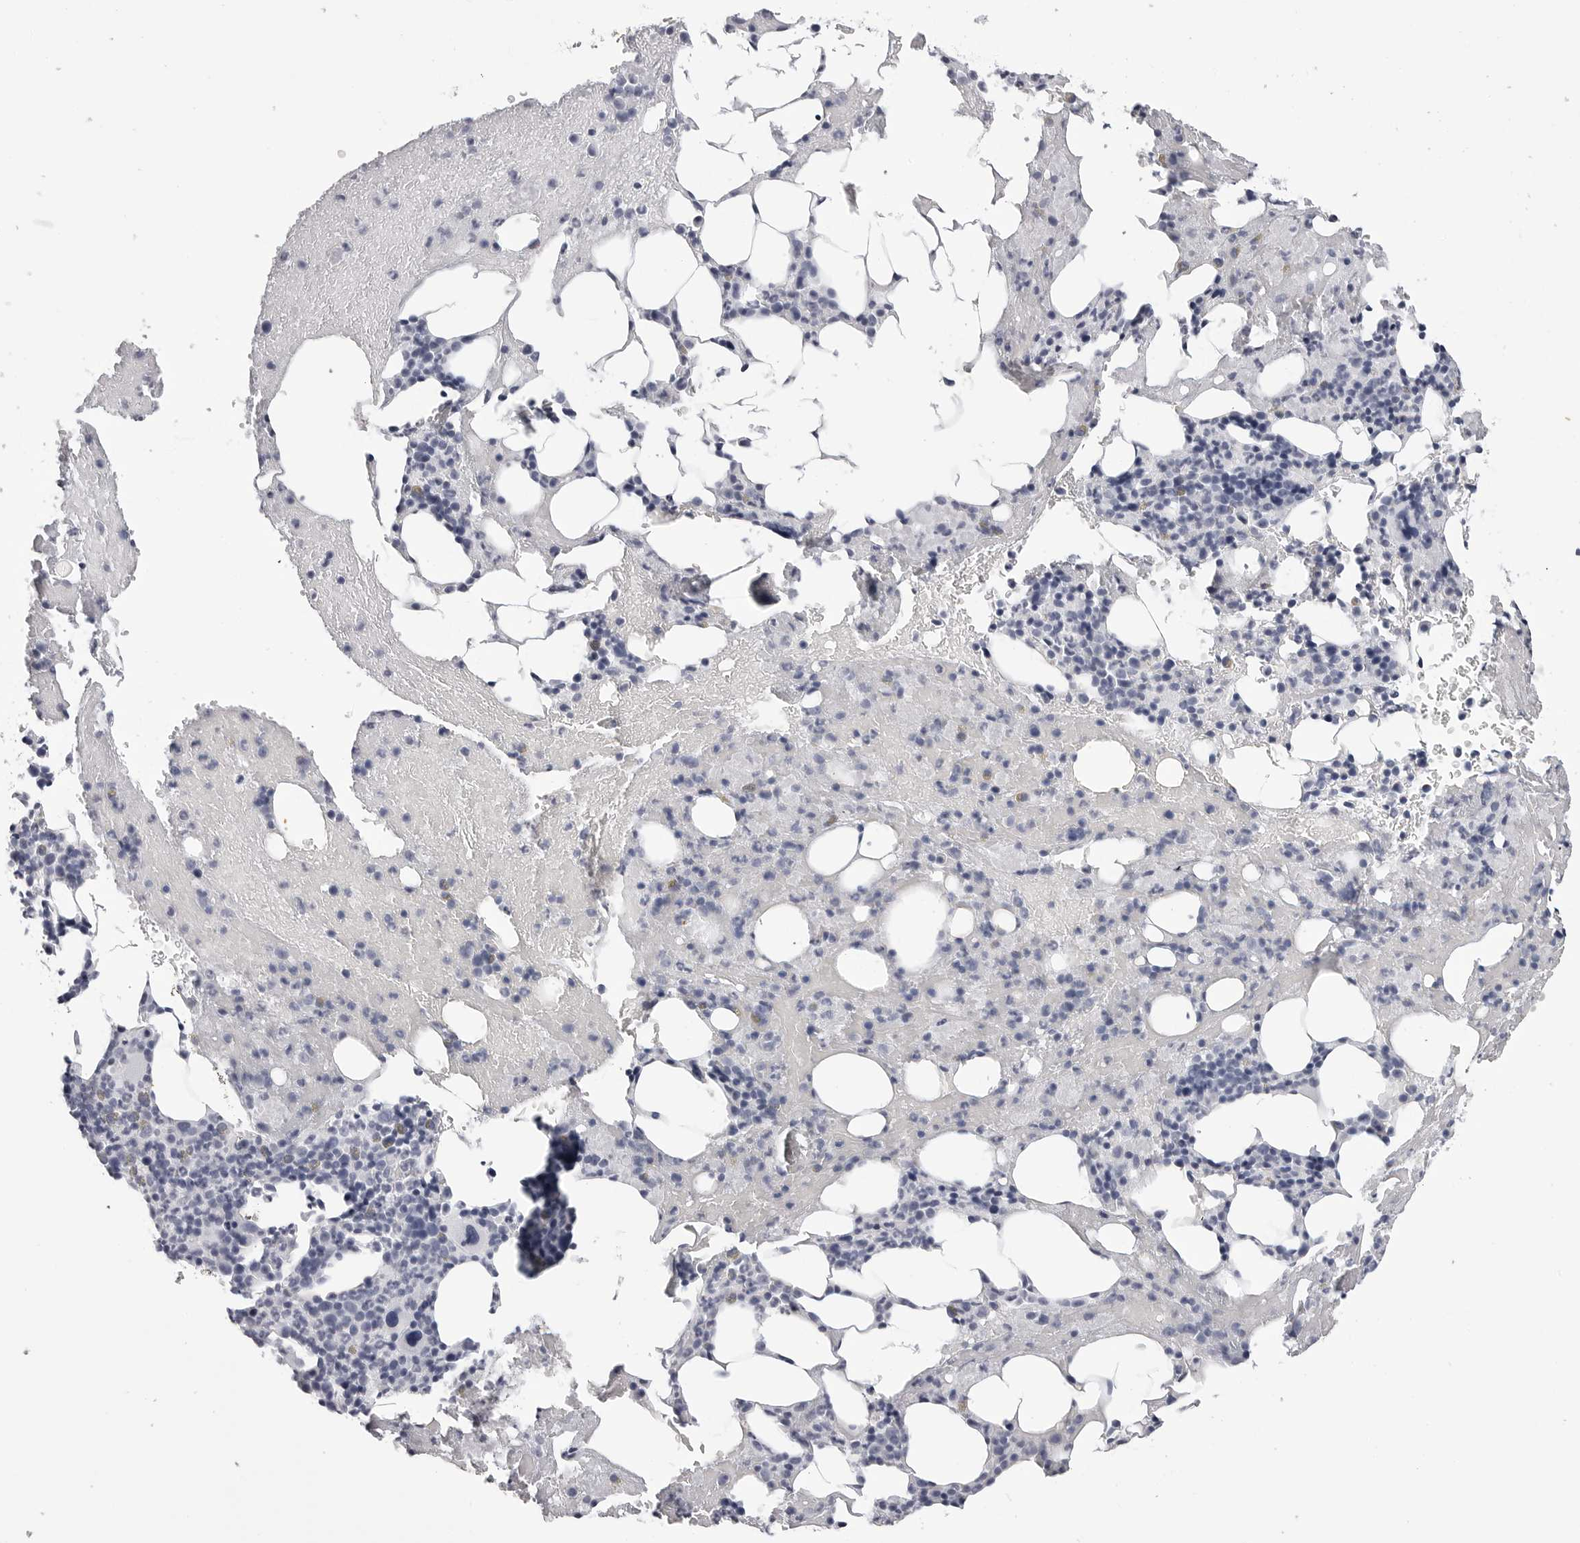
{"staining": {"intensity": "negative", "quantity": "none", "location": "none"}, "tissue": "bone marrow", "cell_type": "Hematopoietic cells", "image_type": "normal", "snomed": [{"axis": "morphology", "description": "Normal tissue, NOS"}, {"axis": "topography", "description": "Bone marrow"}], "caption": "Immunohistochemistry (IHC) image of normal bone marrow: human bone marrow stained with DAB demonstrates no significant protein staining in hematopoietic cells.", "gene": "BPIFA1", "patient": {"sex": "female", "age": 54}}